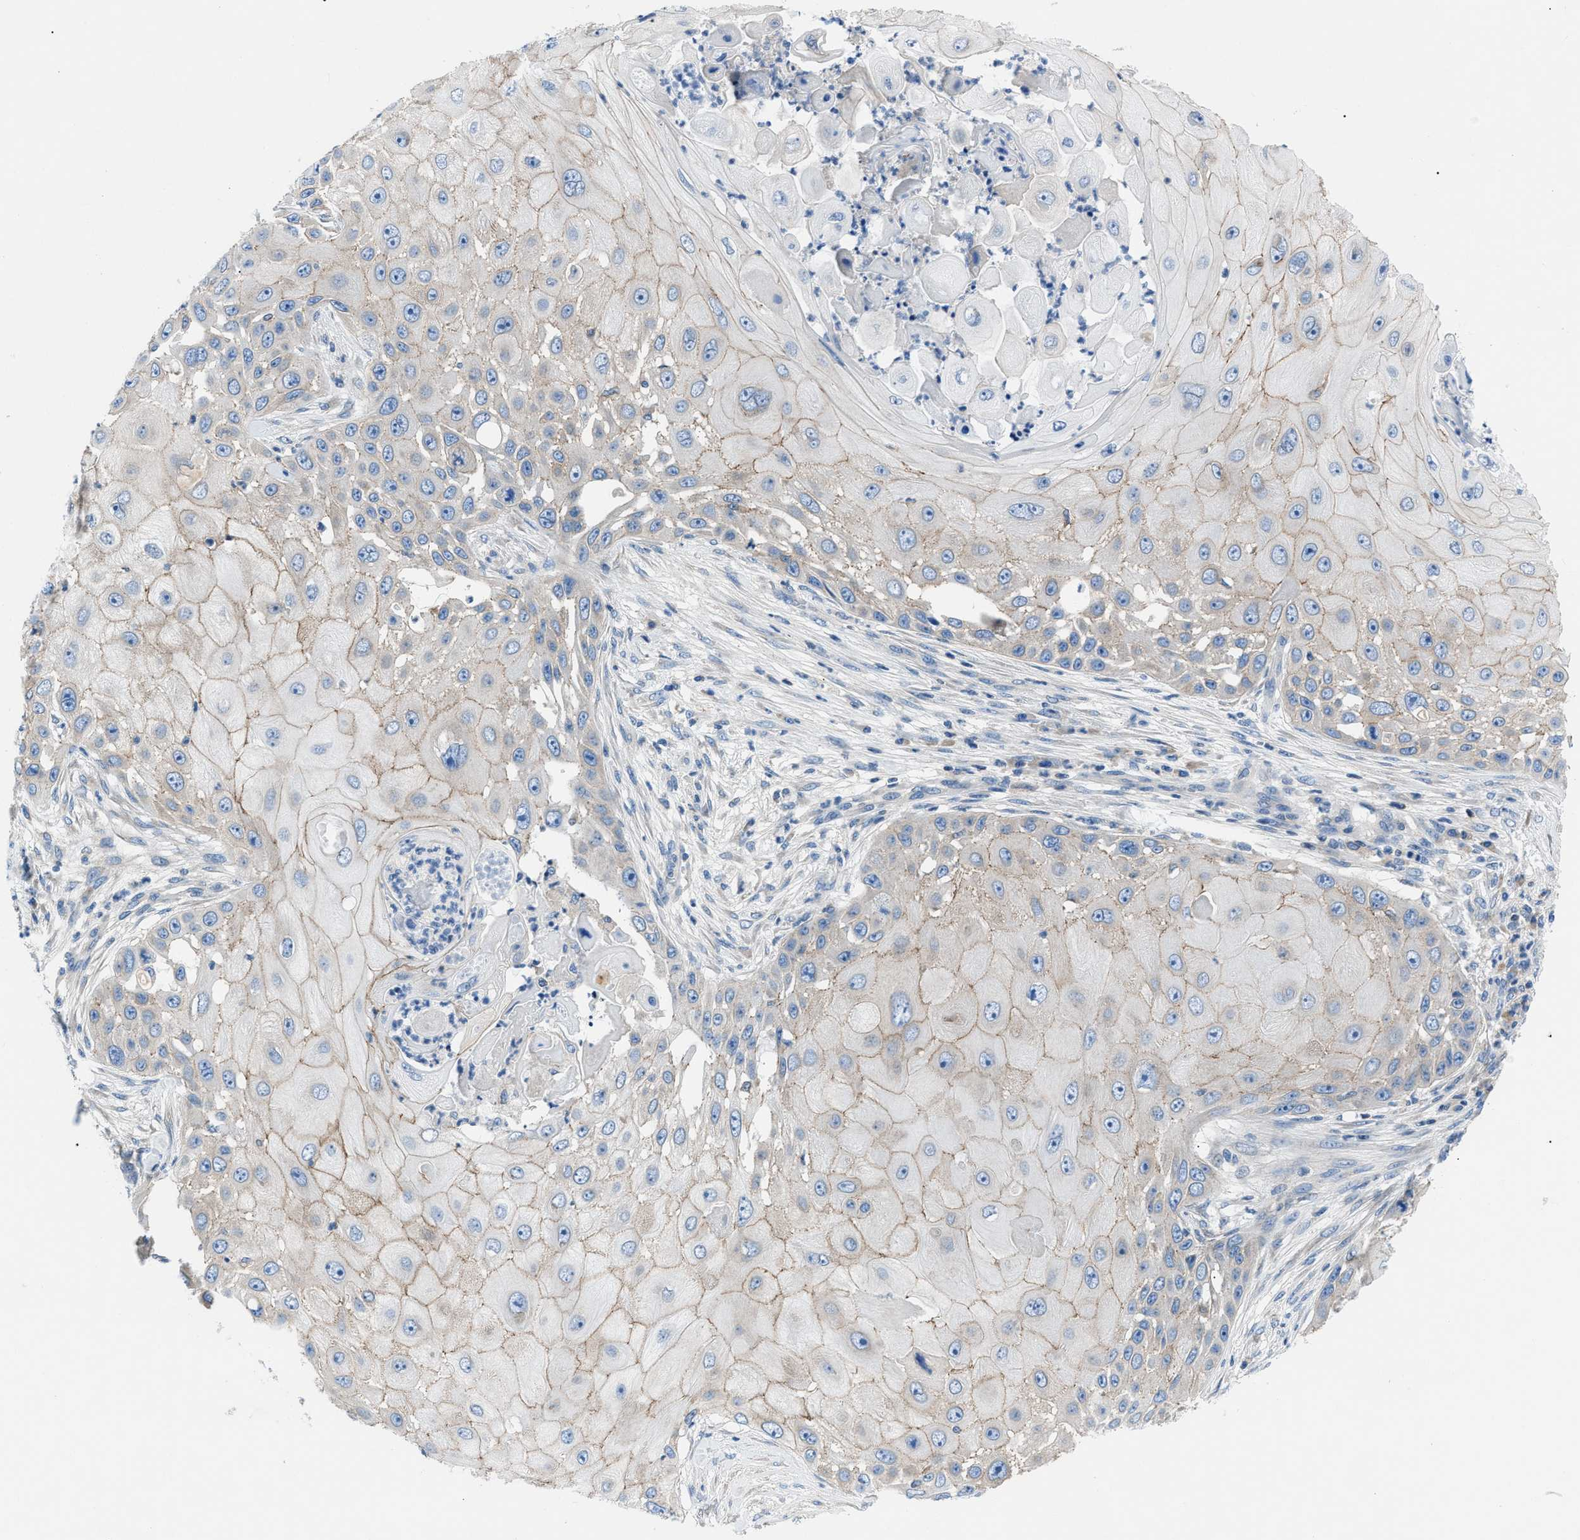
{"staining": {"intensity": "weak", "quantity": "25%-75%", "location": "cytoplasmic/membranous"}, "tissue": "skin cancer", "cell_type": "Tumor cells", "image_type": "cancer", "snomed": [{"axis": "morphology", "description": "Squamous cell carcinoma, NOS"}, {"axis": "topography", "description": "Skin"}], "caption": "An immunohistochemistry photomicrograph of neoplastic tissue is shown. Protein staining in brown shows weak cytoplasmic/membranous positivity in skin cancer within tumor cells.", "gene": "ZDHHC24", "patient": {"sex": "female", "age": 44}}